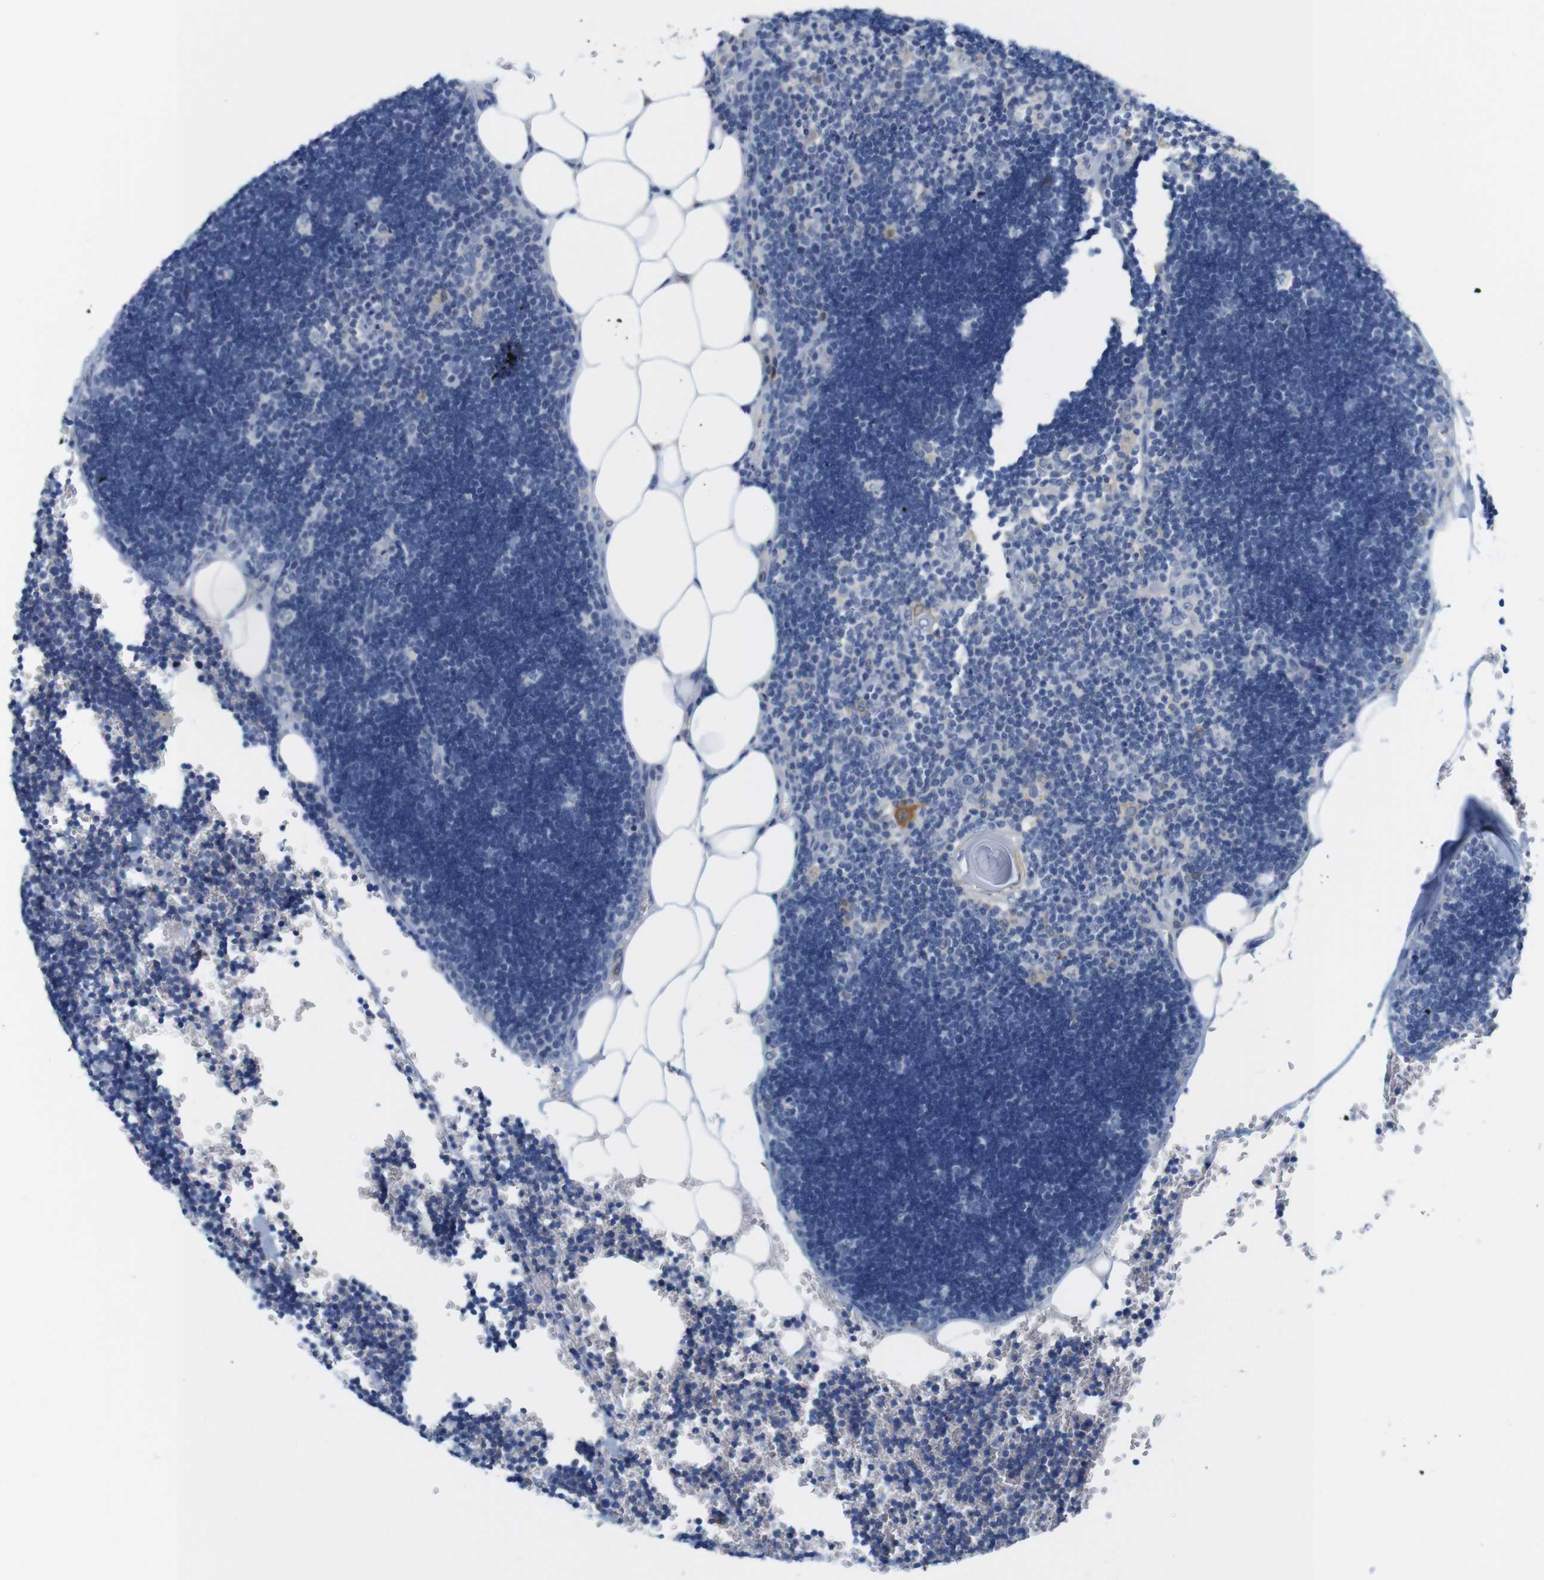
{"staining": {"intensity": "negative", "quantity": "none", "location": "none"}, "tissue": "lymph node", "cell_type": "Germinal center cells", "image_type": "normal", "snomed": [{"axis": "morphology", "description": "Normal tissue, NOS"}, {"axis": "topography", "description": "Lymph node"}], "caption": "An immunohistochemistry histopathology image of normal lymph node is shown. There is no staining in germinal center cells of lymph node.", "gene": "NEBL", "patient": {"sex": "male", "age": 33}}